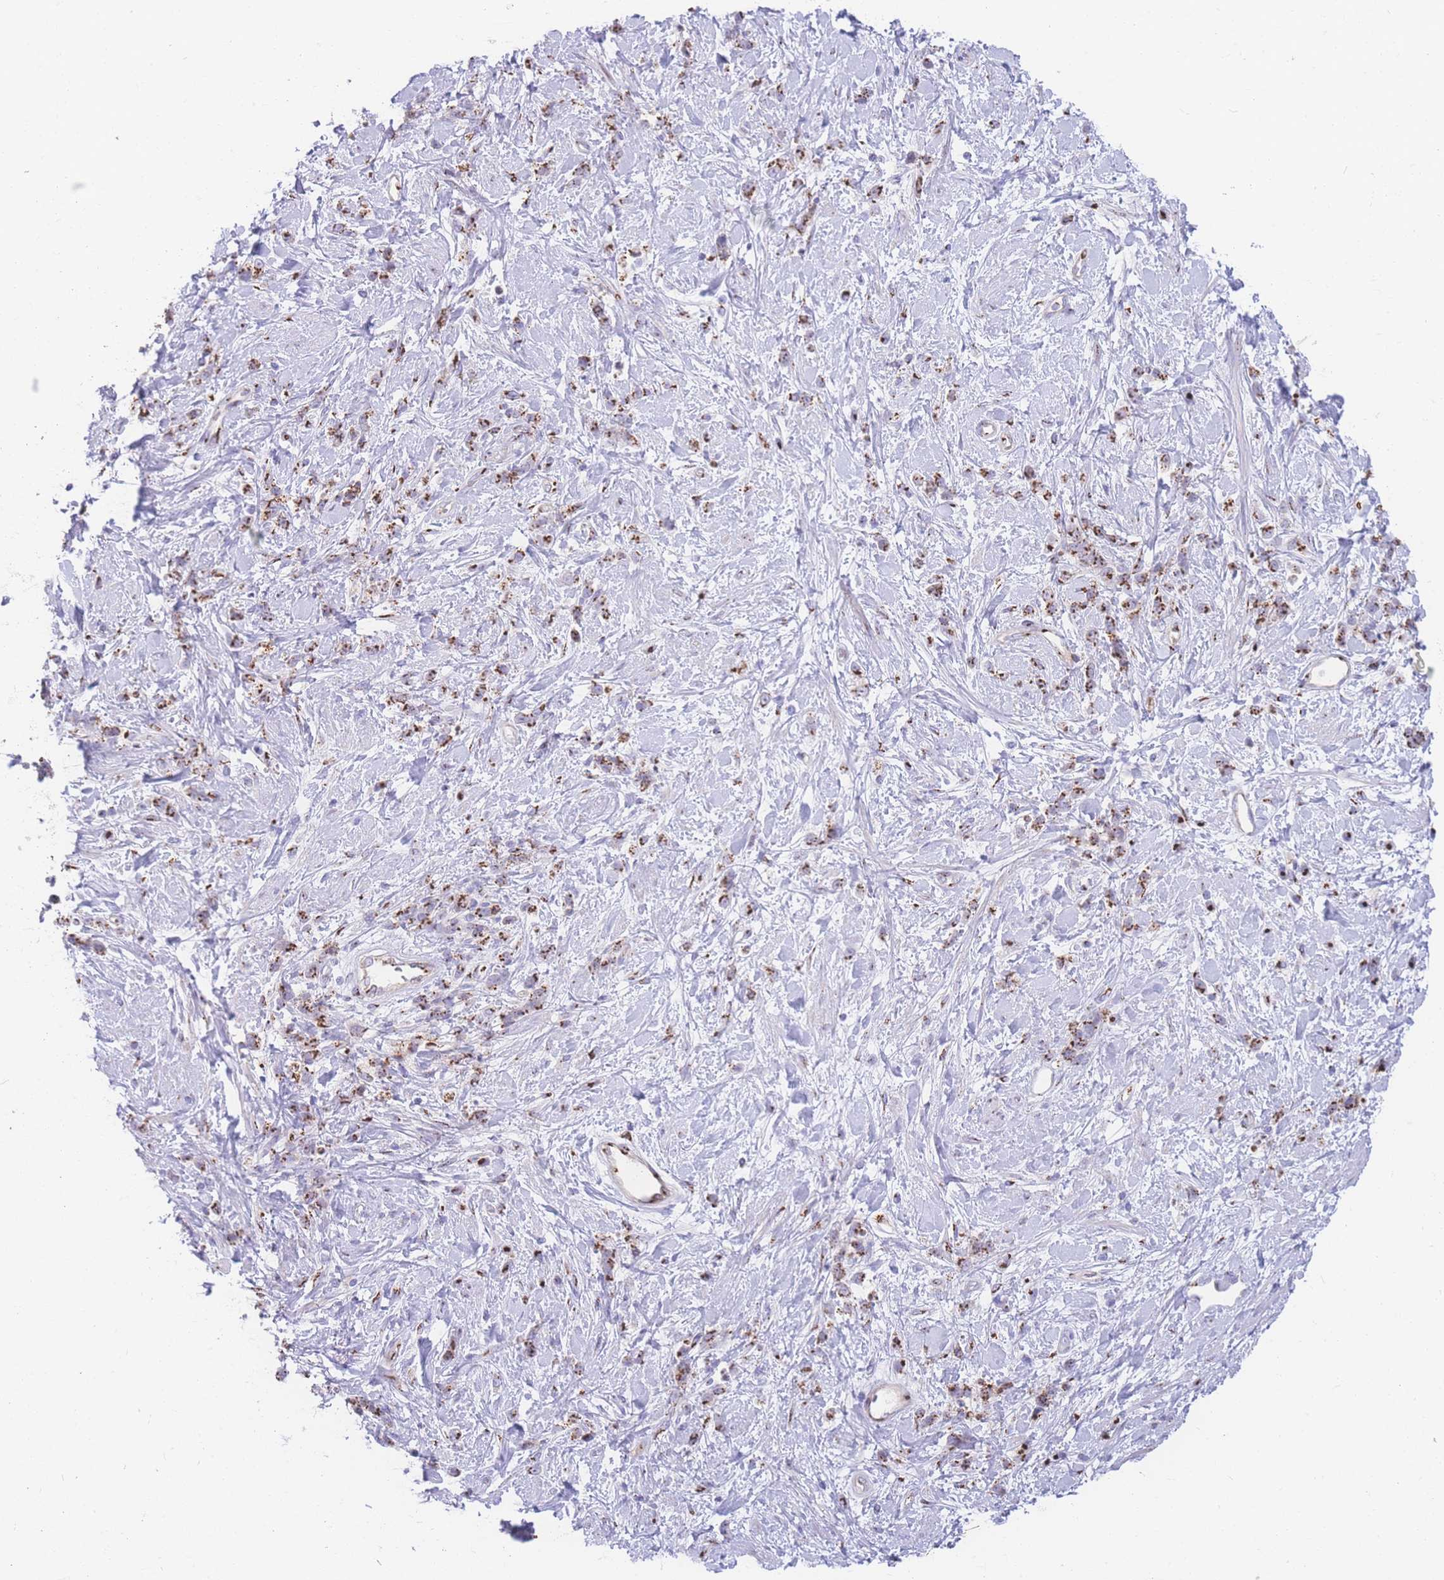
{"staining": {"intensity": "moderate", "quantity": ">75%", "location": "cytoplasmic/membranous"}, "tissue": "stomach cancer", "cell_type": "Tumor cells", "image_type": "cancer", "snomed": [{"axis": "morphology", "description": "Adenocarcinoma, NOS"}, {"axis": "topography", "description": "Stomach"}], "caption": "Moderate cytoplasmic/membranous protein expression is appreciated in approximately >75% of tumor cells in stomach cancer (adenocarcinoma).", "gene": "GOLM2", "patient": {"sex": "female", "age": 60}}